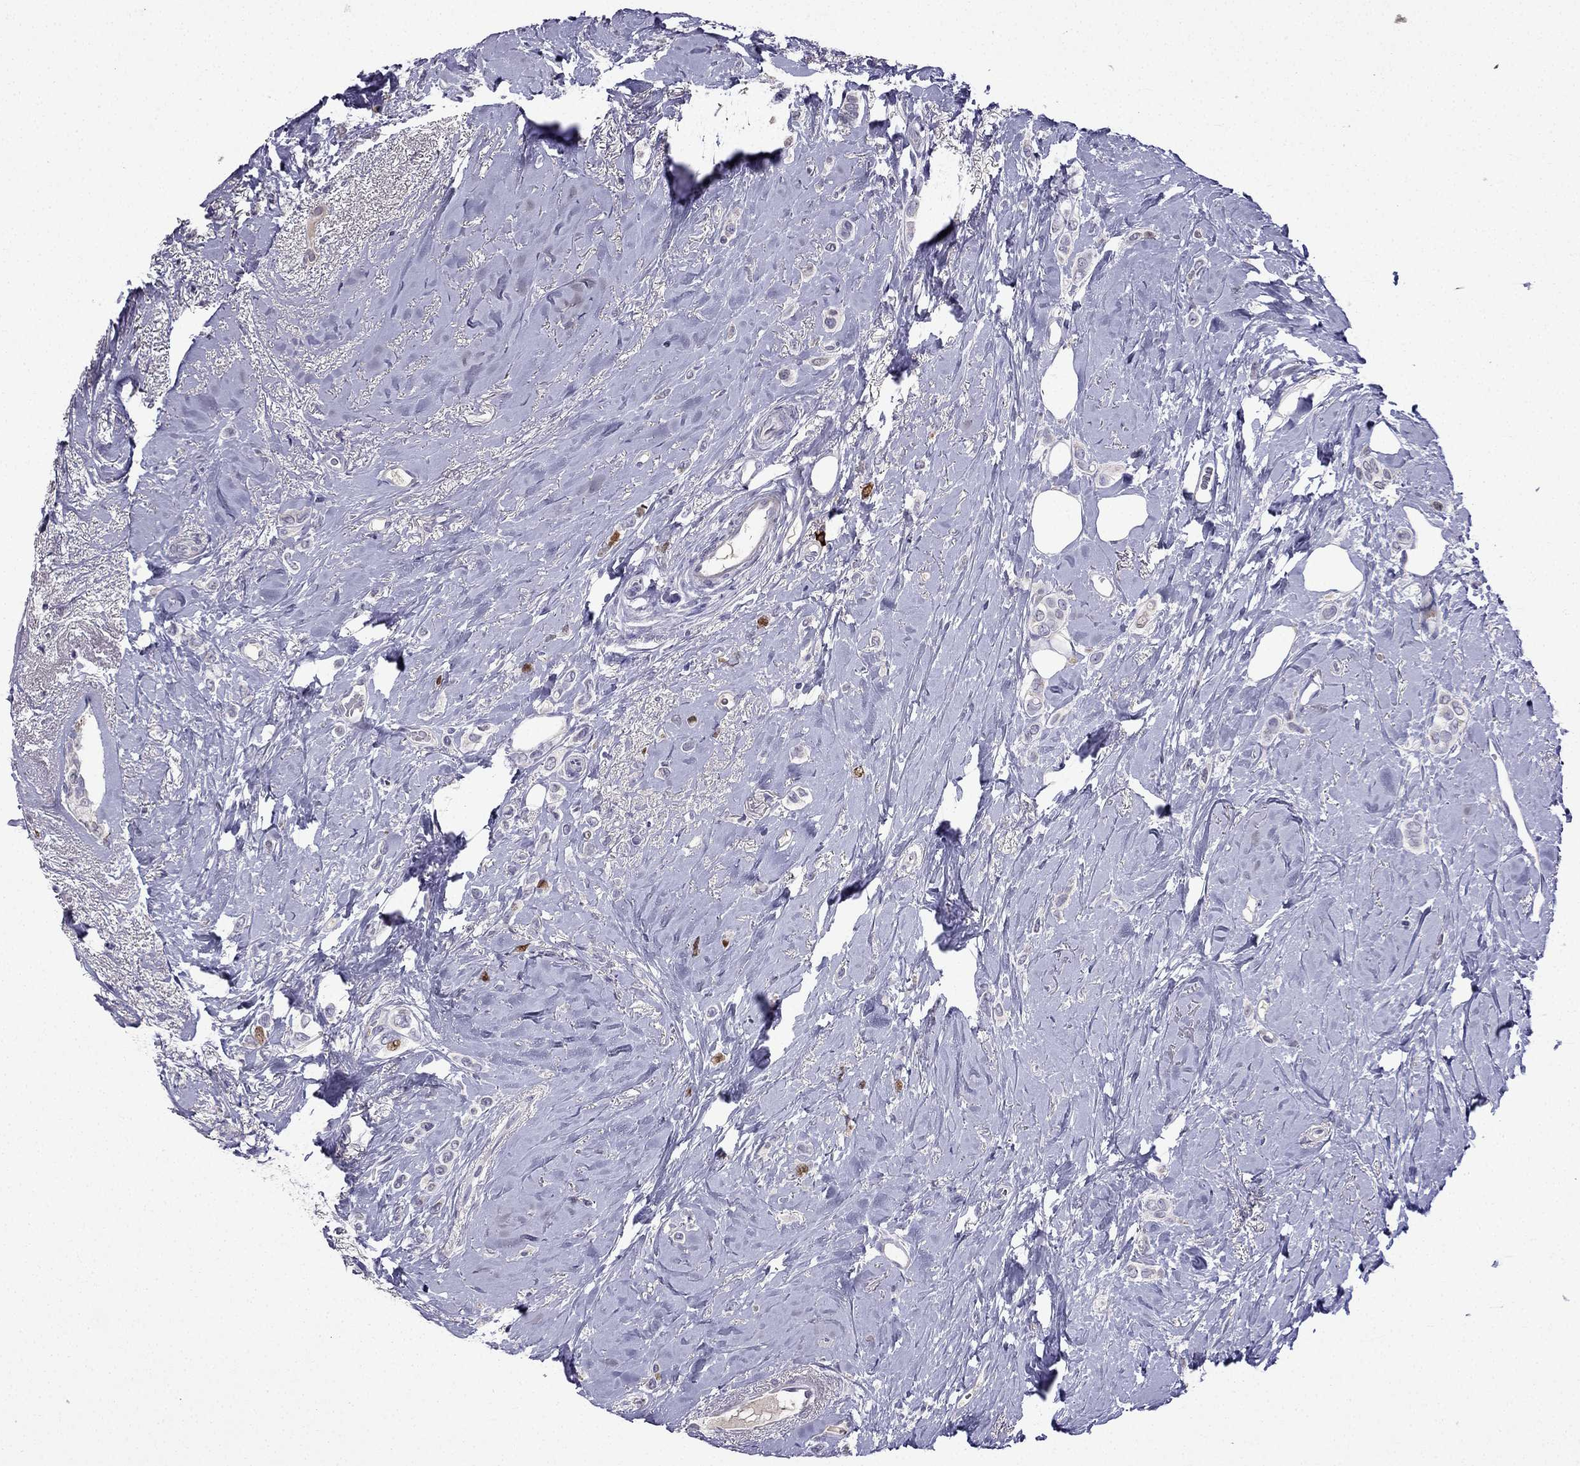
{"staining": {"intensity": "strong", "quantity": "<25%", "location": "nuclear"}, "tissue": "breast cancer", "cell_type": "Tumor cells", "image_type": "cancer", "snomed": [{"axis": "morphology", "description": "Lobular carcinoma"}, {"axis": "topography", "description": "Breast"}], "caption": "An image of human breast lobular carcinoma stained for a protein reveals strong nuclear brown staining in tumor cells. Ihc stains the protein in brown and the nuclei are stained blue.", "gene": "UHRF1", "patient": {"sex": "female", "age": 66}}